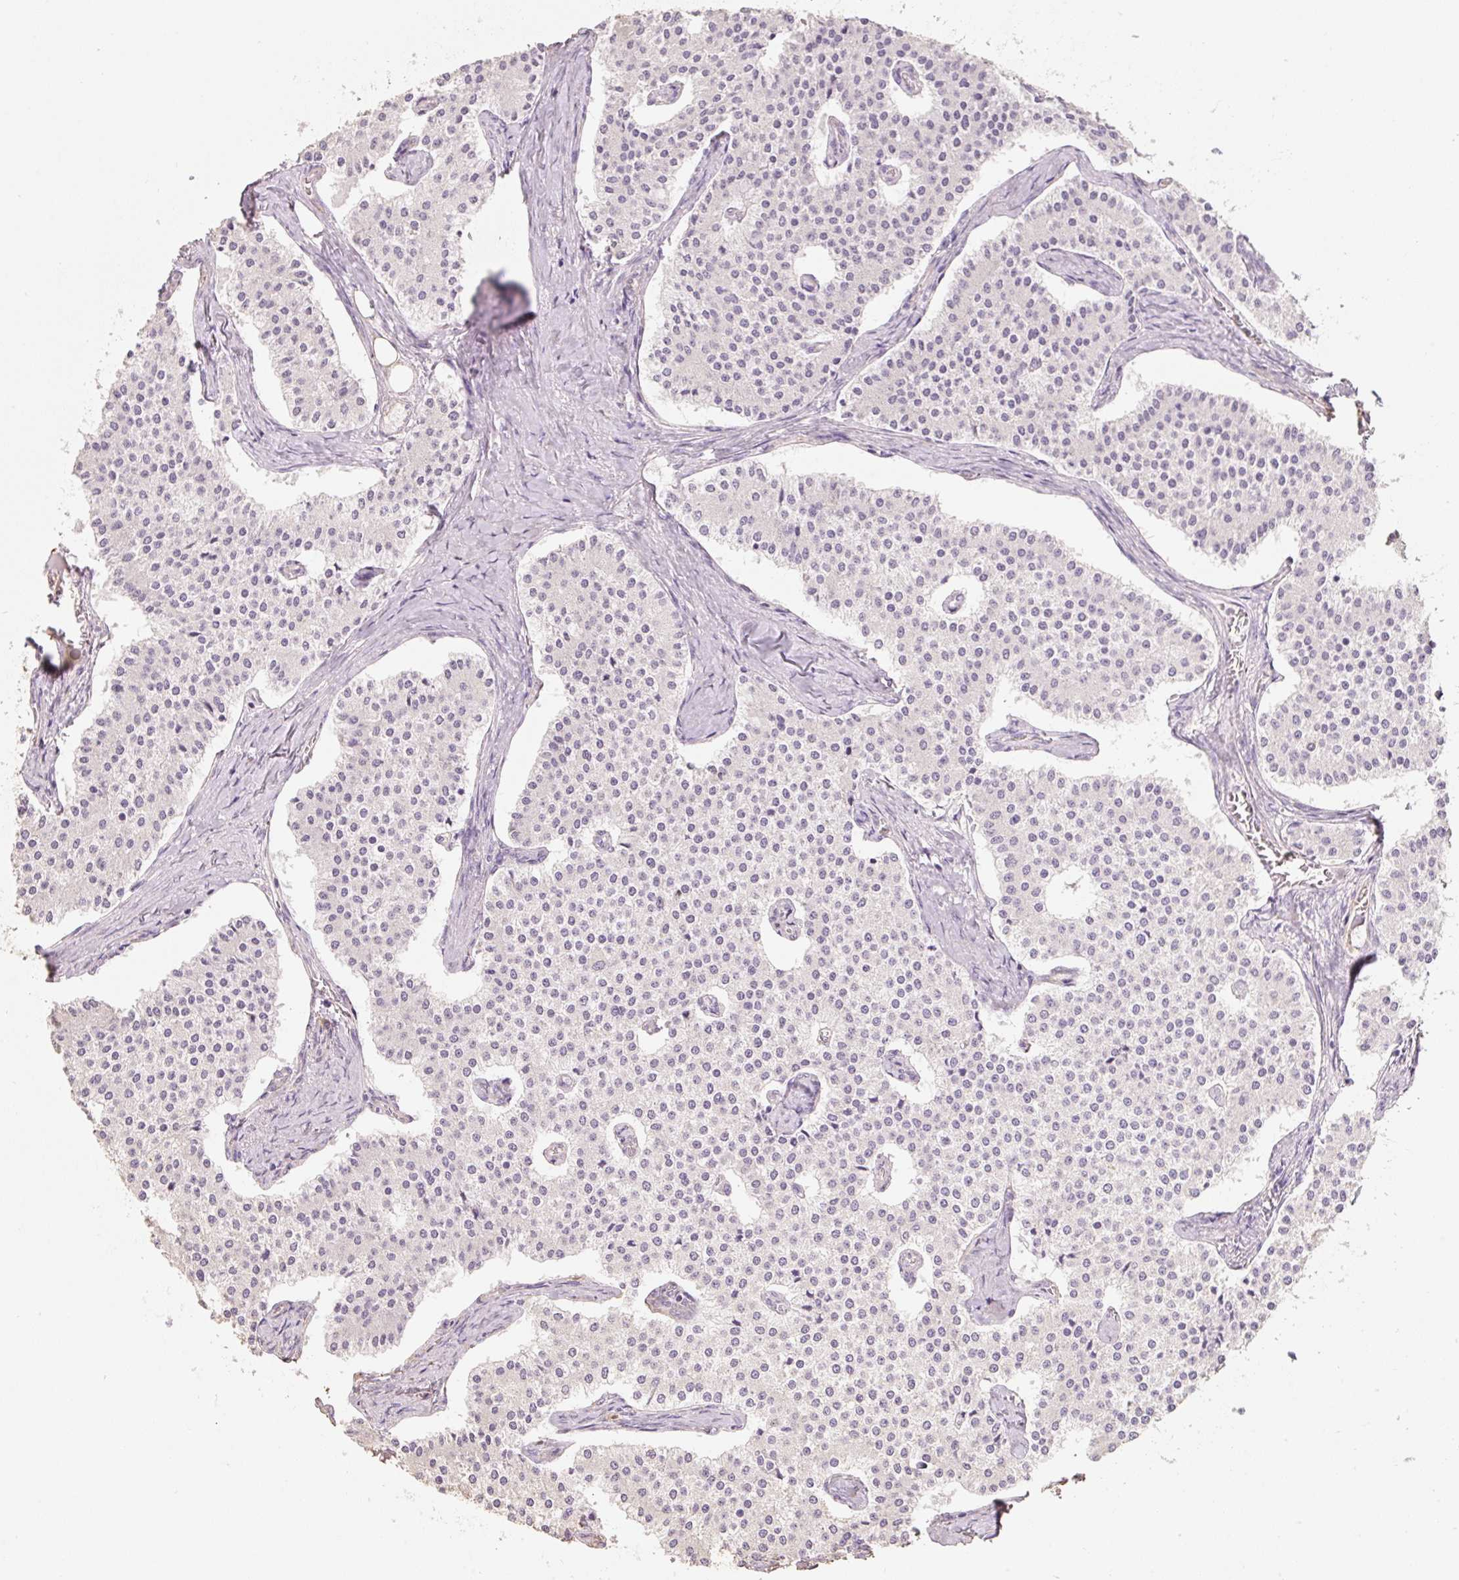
{"staining": {"intensity": "negative", "quantity": "none", "location": "none"}, "tissue": "carcinoid", "cell_type": "Tumor cells", "image_type": "cancer", "snomed": [{"axis": "morphology", "description": "Carcinoid, malignant, NOS"}, {"axis": "topography", "description": "Colon"}], "caption": "The immunohistochemistry micrograph has no significant expression in tumor cells of malignant carcinoid tissue.", "gene": "MBOAT7", "patient": {"sex": "female", "age": 52}}